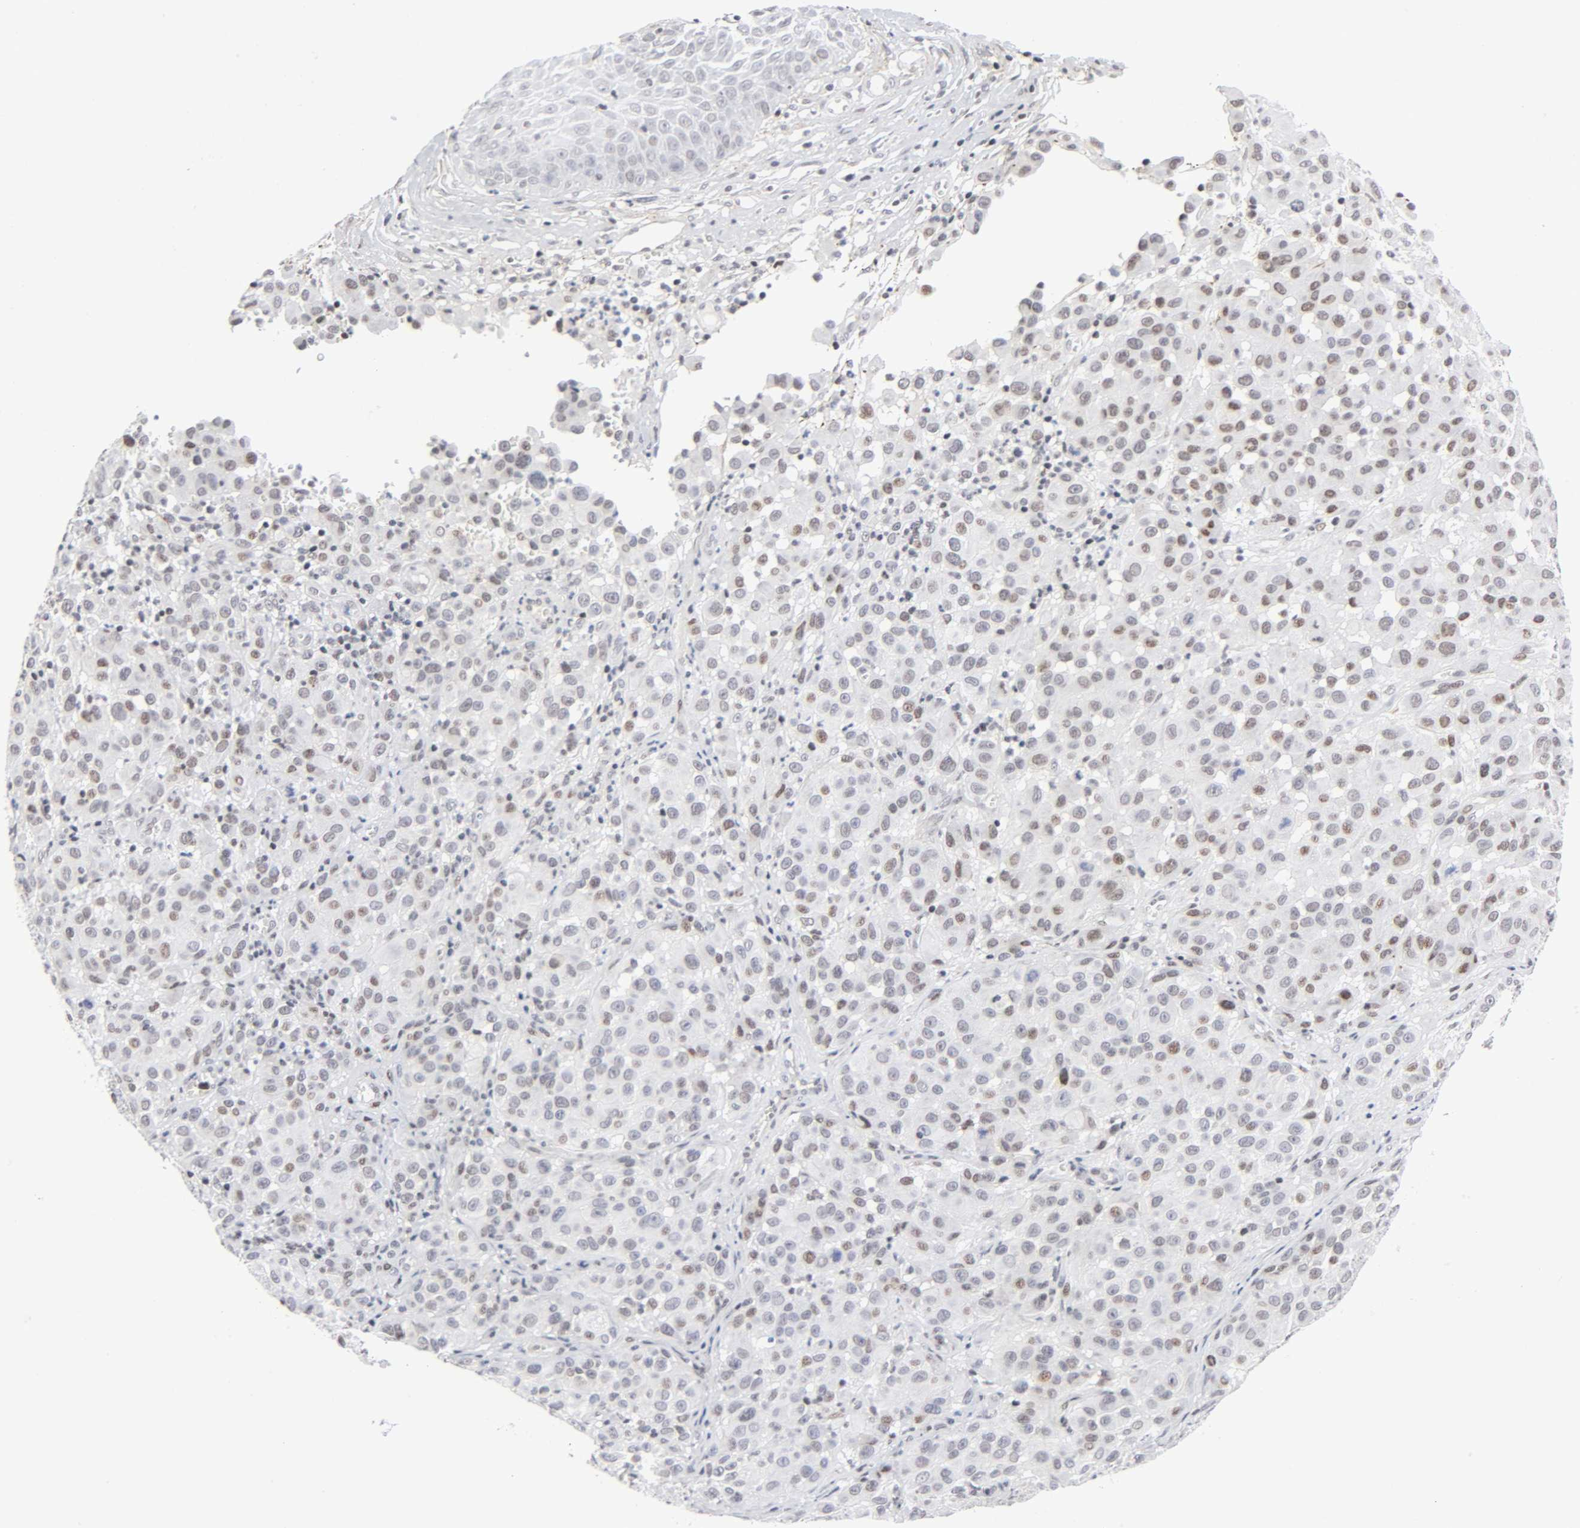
{"staining": {"intensity": "weak", "quantity": "25%-75%", "location": "nuclear"}, "tissue": "melanoma", "cell_type": "Tumor cells", "image_type": "cancer", "snomed": [{"axis": "morphology", "description": "Malignant melanoma, NOS"}, {"axis": "topography", "description": "Skin"}], "caption": "Immunohistochemical staining of human melanoma exhibits low levels of weak nuclear protein expression in approximately 25%-75% of tumor cells.", "gene": "DIDO1", "patient": {"sex": "female", "age": 21}}